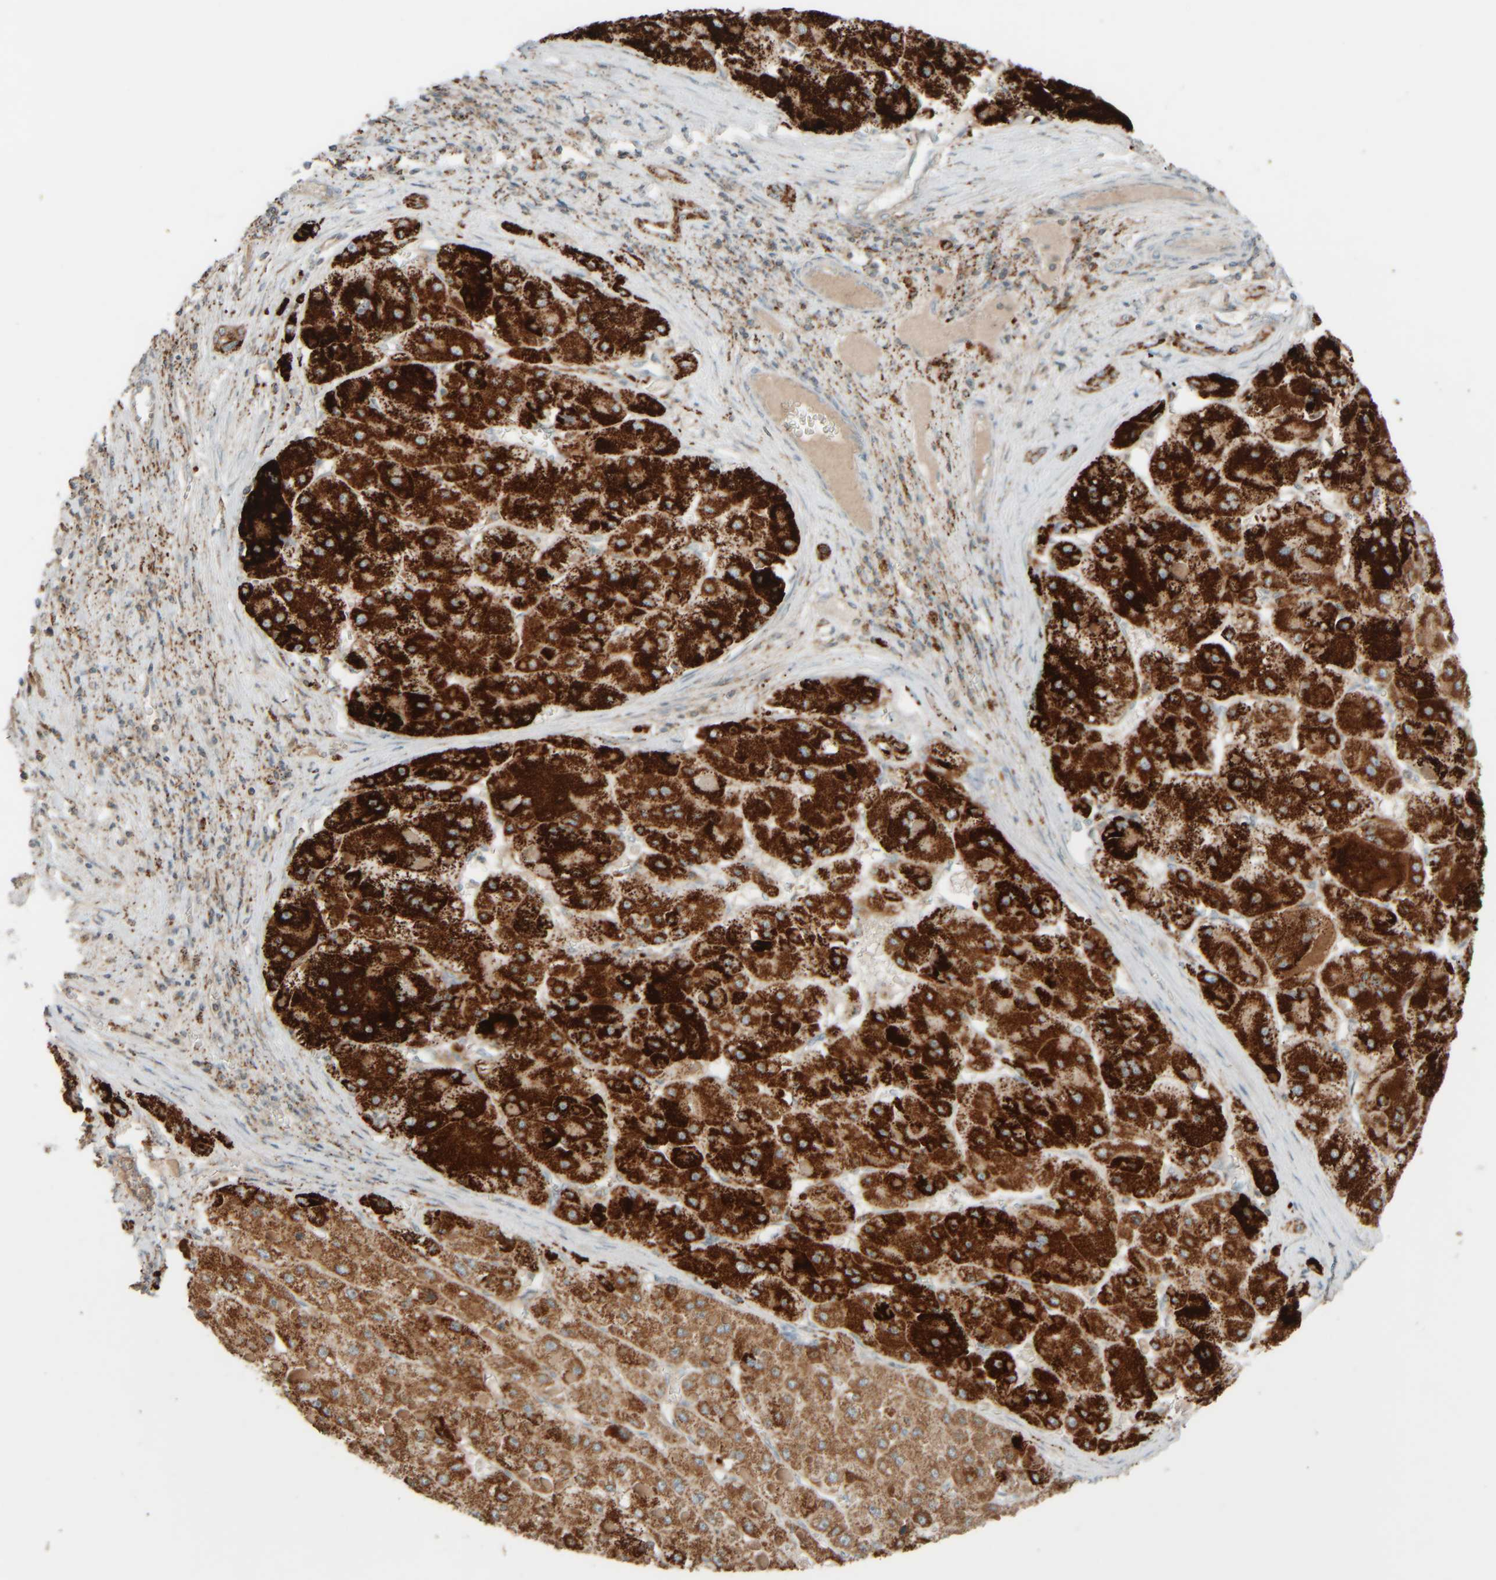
{"staining": {"intensity": "strong", "quantity": ">75%", "location": "cytoplasmic/membranous"}, "tissue": "liver cancer", "cell_type": "Tumor cells", "image_type": "cancer", "snomed": [{"axis": "morphology", "description": "Carcinoma, Hepatocellular, NOS"}, {"axis": "topography", "description": "Liver"}], "caption": "High-power microscopy captured an IHC histopathology image of liver cancer, revealing strong cytoplasmic/membranous expression in about >75% of tumor cells.", "gene": "SPAG5", "patient": {"sex": "female", "age": 73}}